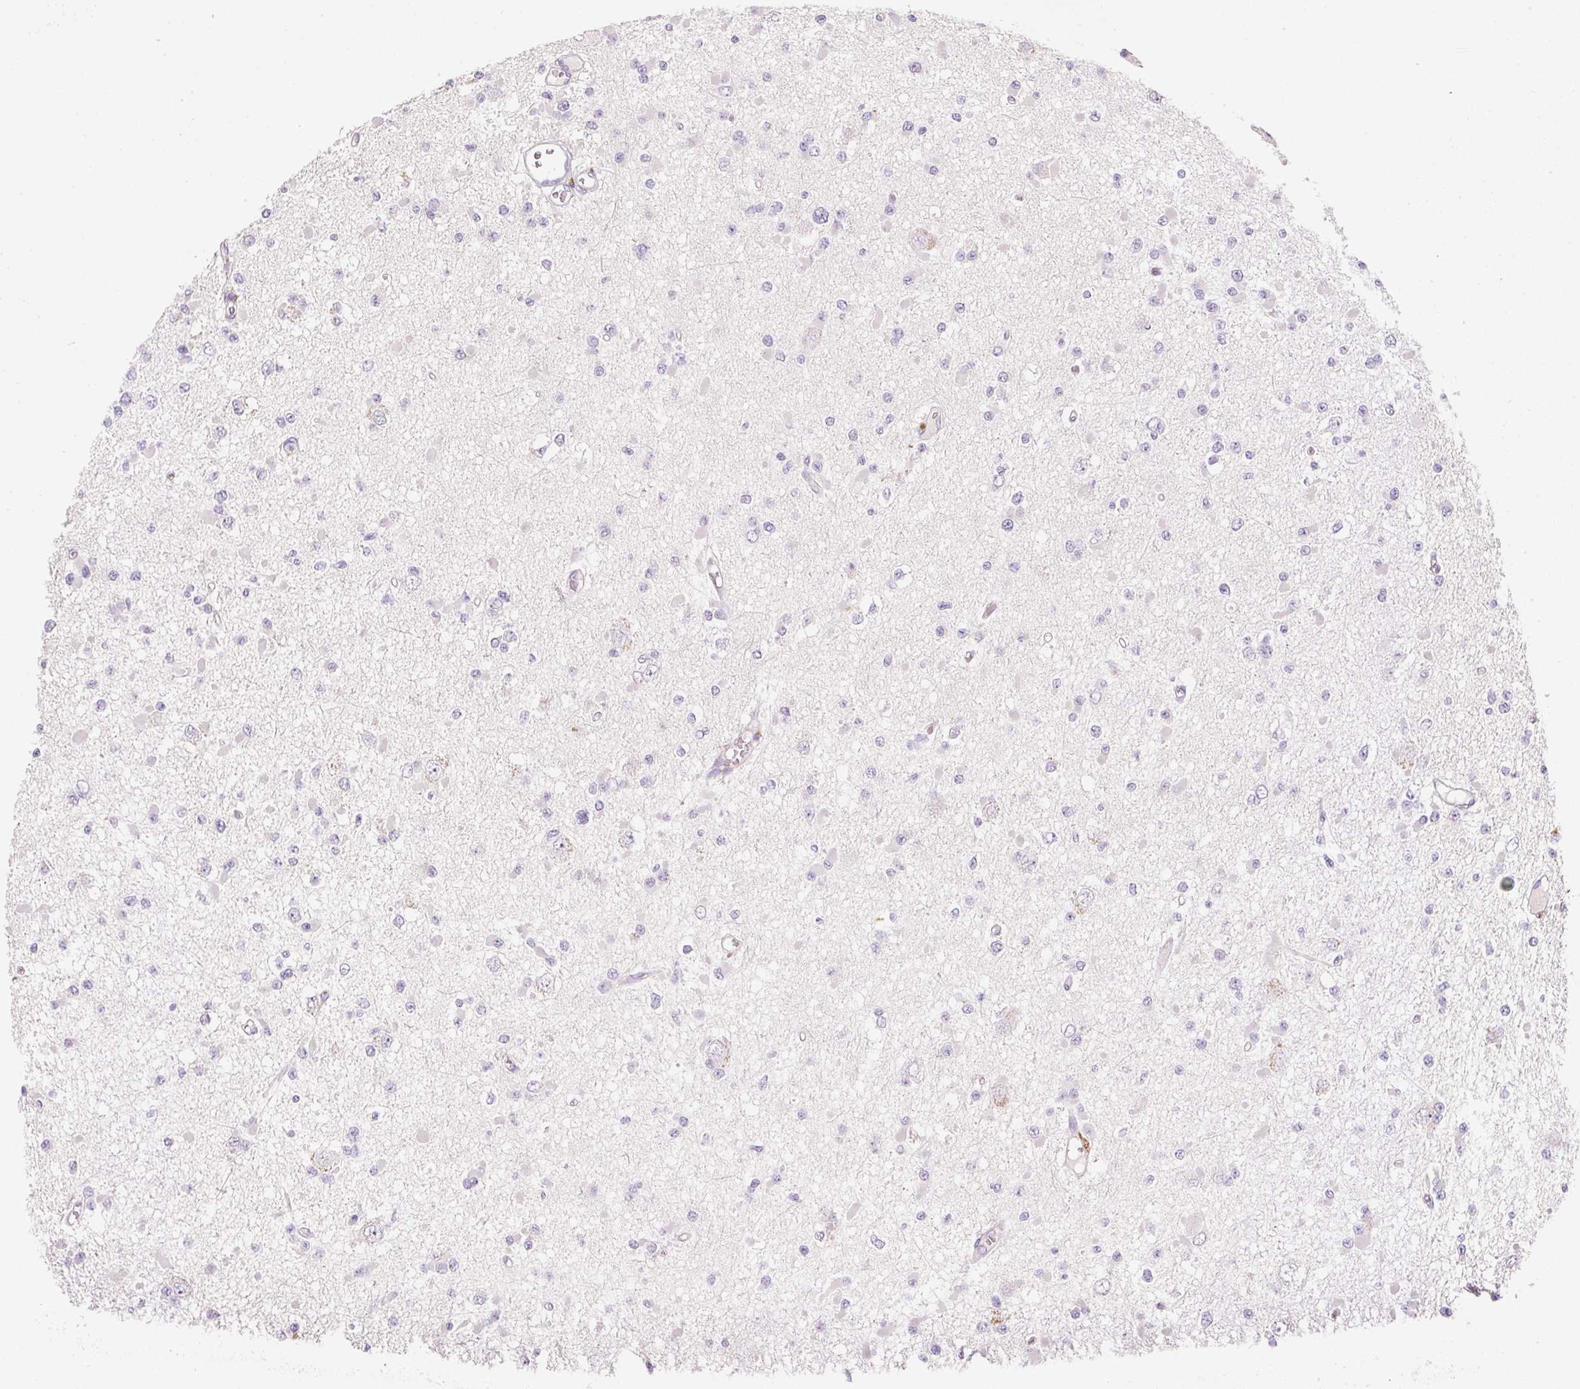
{"staining": {"intensity": "negative", "quantity": "none", "location": "none"}, "tissue": "glioma", "cell_type": "Tumor cells", "image_type": "cancer", "snomed": [{"axis": "morphology", "description": "Glioma, malignant, Low grade"}, {"axis": "topography", "description": "Brain"}], "caption": "Immunohistochemical staining of human glioma reveals no significant expression in tumor cells.", "gene": "TENT5C", "patient": {"sex": "female", "age": 22}}